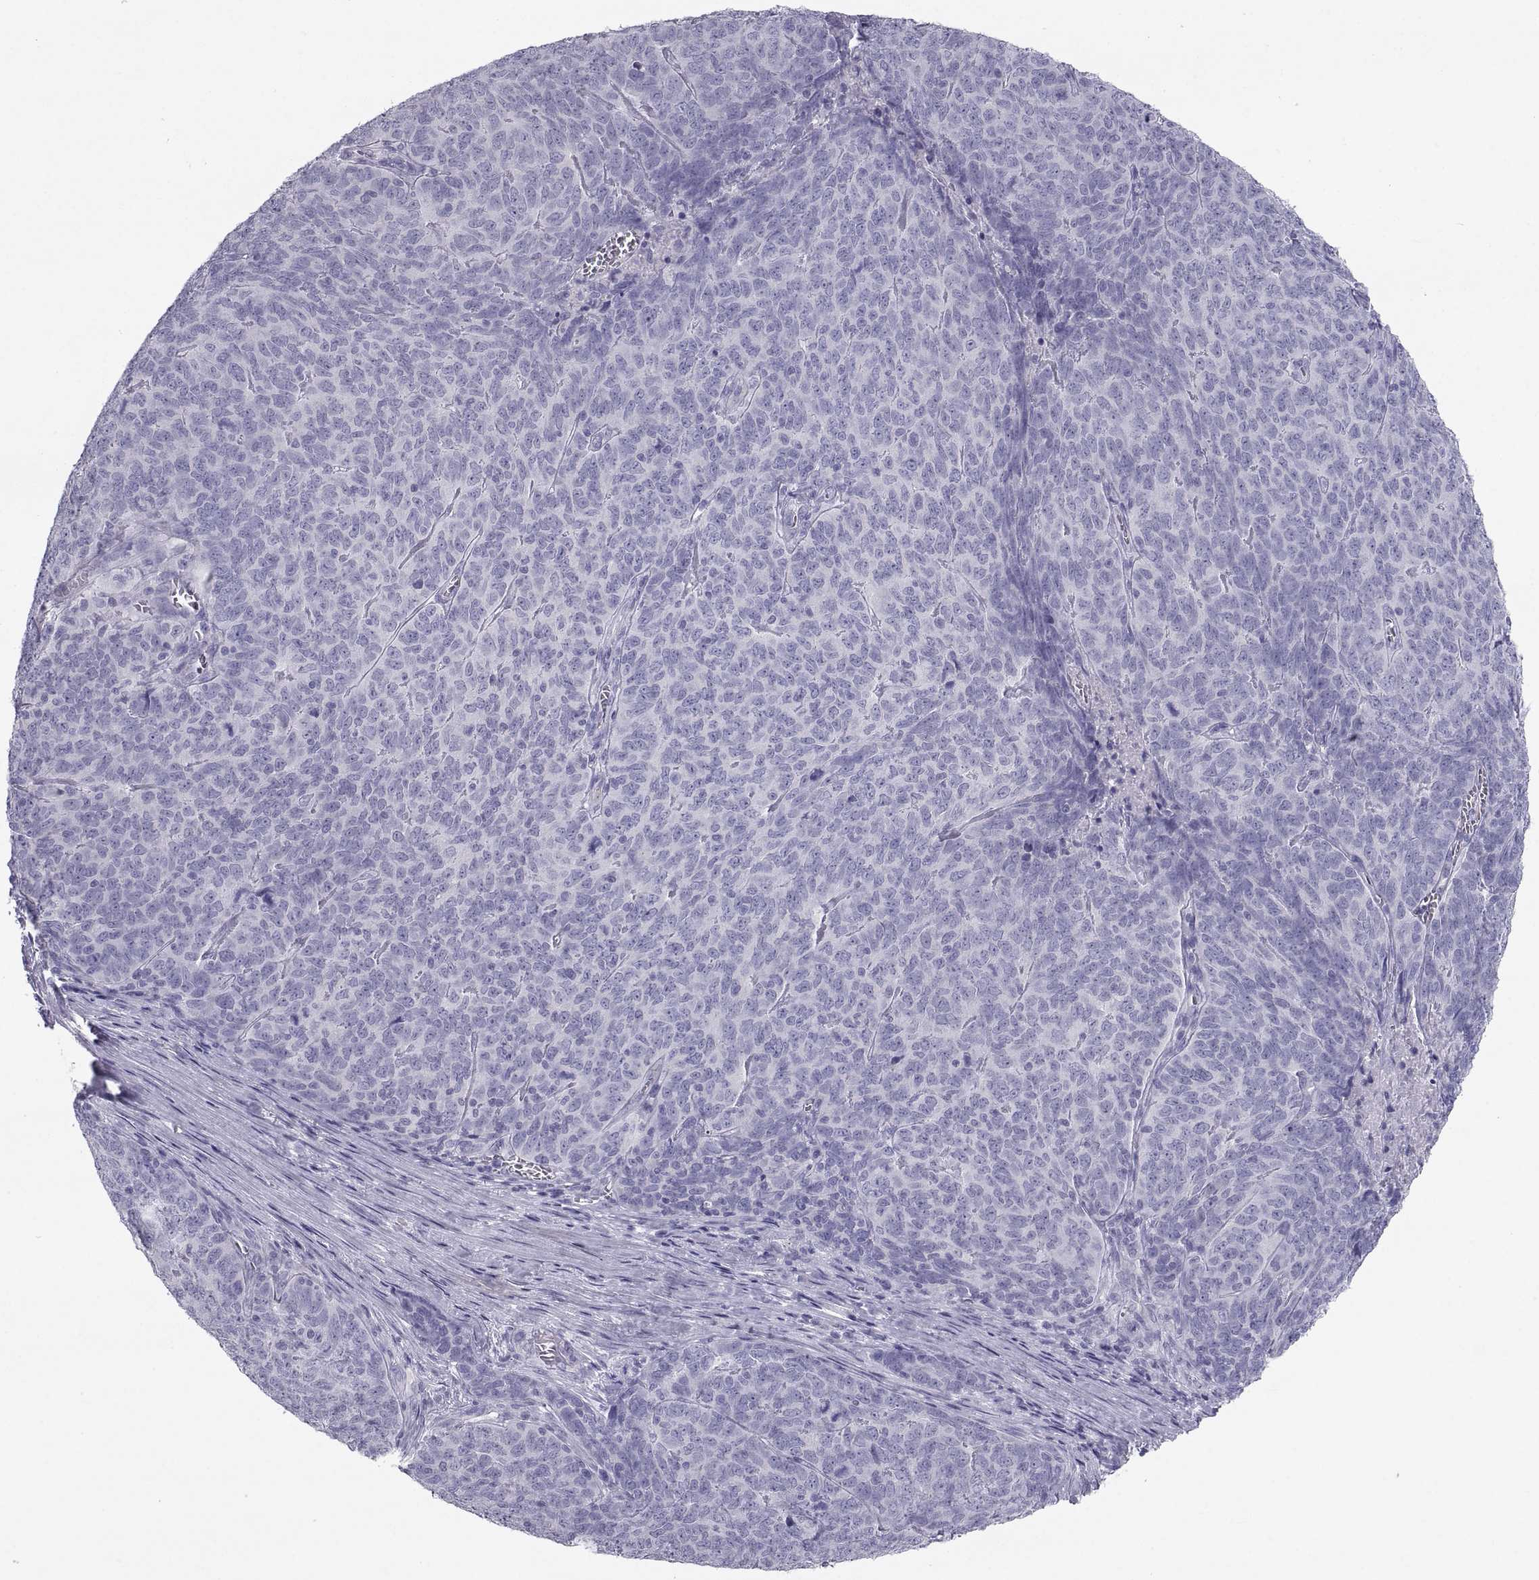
{"staining": {"intensity": "negative", "quantity": "none", "location": "none"}, "tissue": "skin cancer", "cell_type": "Tumor cells", "image_type": "cancer", "snomed": [{"axis": "morphology", "description": "Squamous cell carcinoma, NOS"}, {"axis": "topography", "description": "Skin"}, {"axis": "topography", "description": "Anal"}], "caption": "IHC of human skin squamous cell carcinoma demonstrates no staining in tumor cells.", "gene": "PCSK1N", "patient": {"sex": "female", "age": 51}}